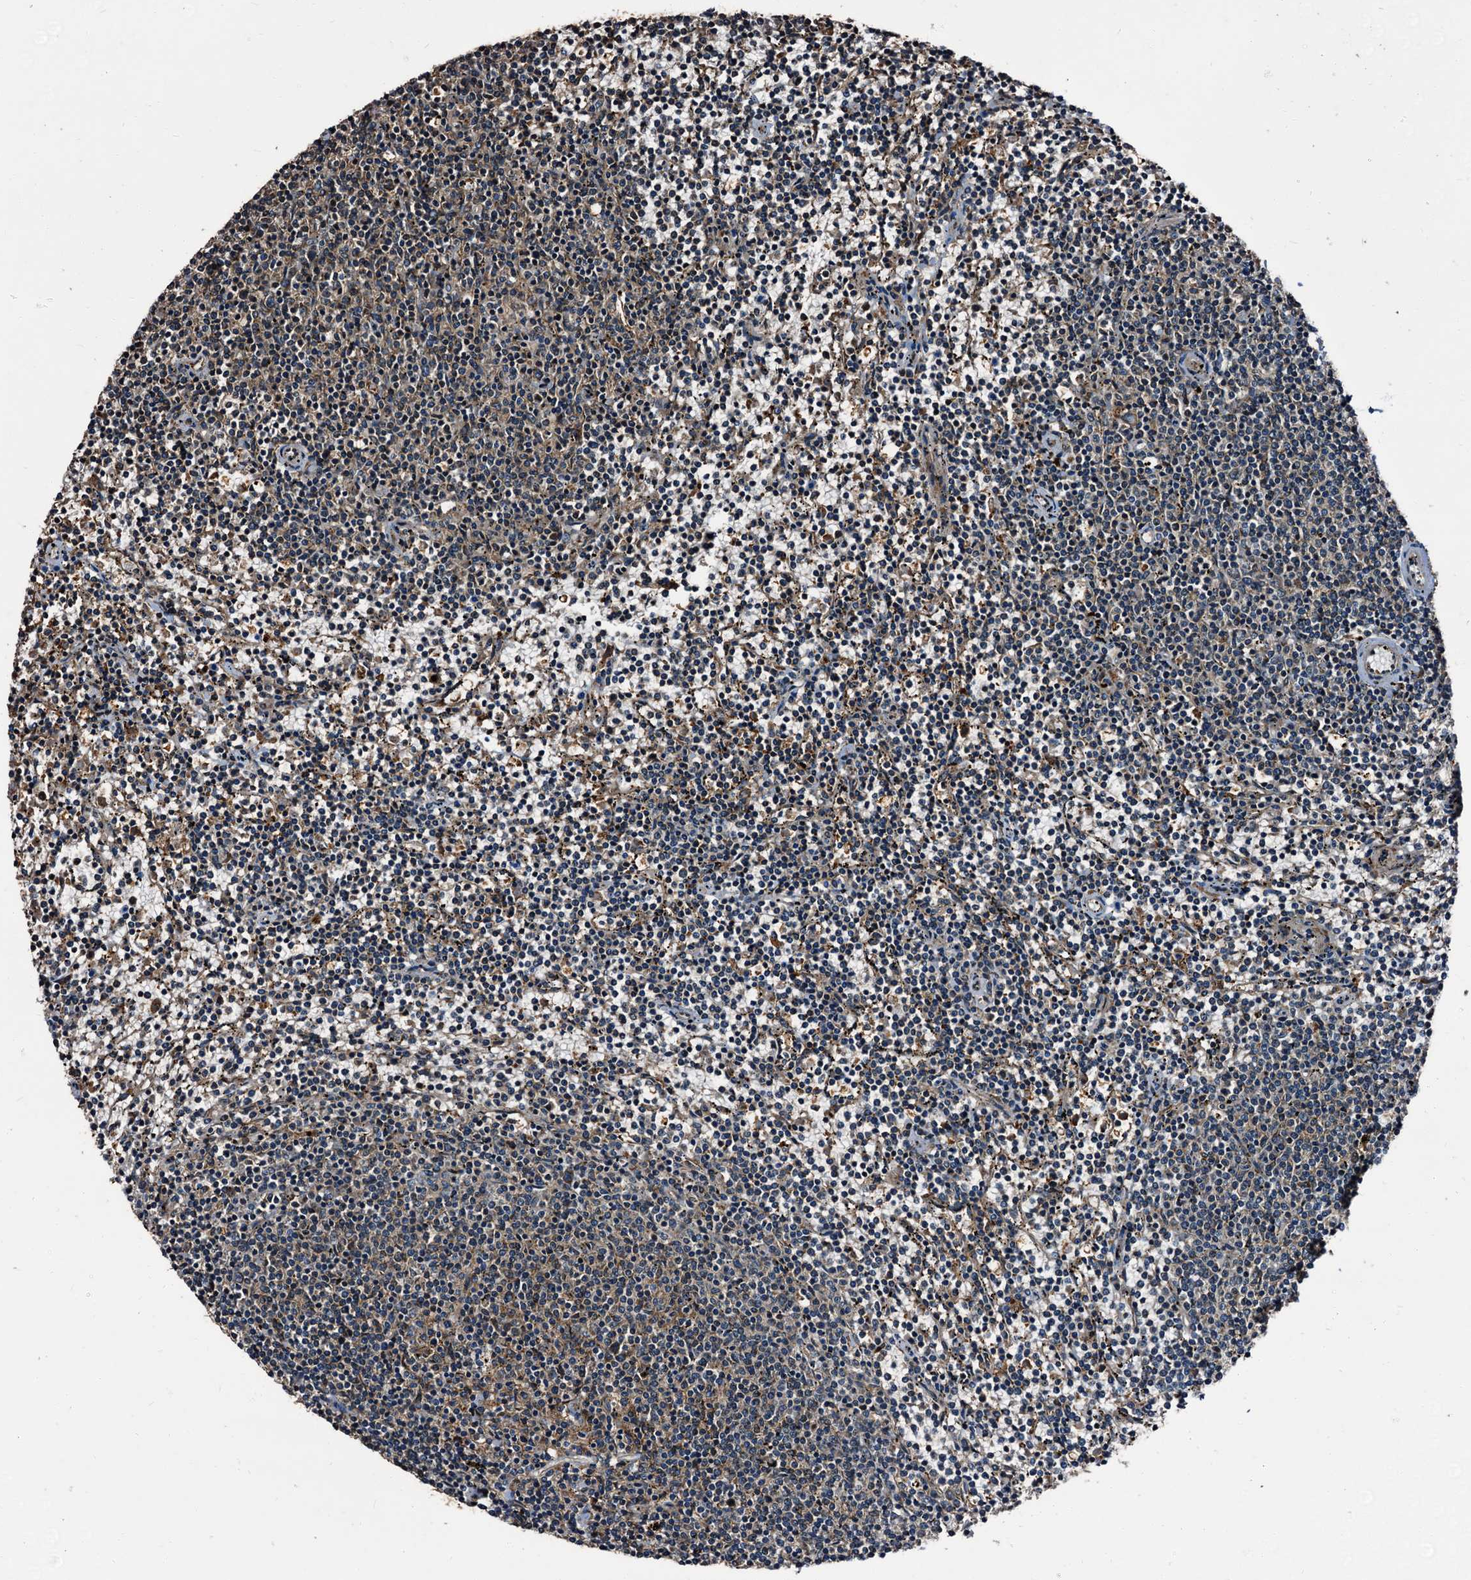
{"staining": {"intensity": "weak", "quantity": "25%-75%", "location": "cytoplasmic/membranous"}, "tissue": "lymphoma", "cell_type": "Tumor cells", "image_type": "cancer", "snomed": [{"axis": "morphology", "description": "Malignant lymphoma, non-Hodgkin's type, Low grade"}, {"axis": "topography", "description": "Spleen"}], "caption": "A low amount of weak cytoplasmic/membranous staining is present in approximately 25%-75% of tumor cells in lymphoma tissue. Ihc stains the protein of interest in brown and the nuclei are stained blue.", "gene": "PEX5", "patient": {"sex": "female", "age": 50}}